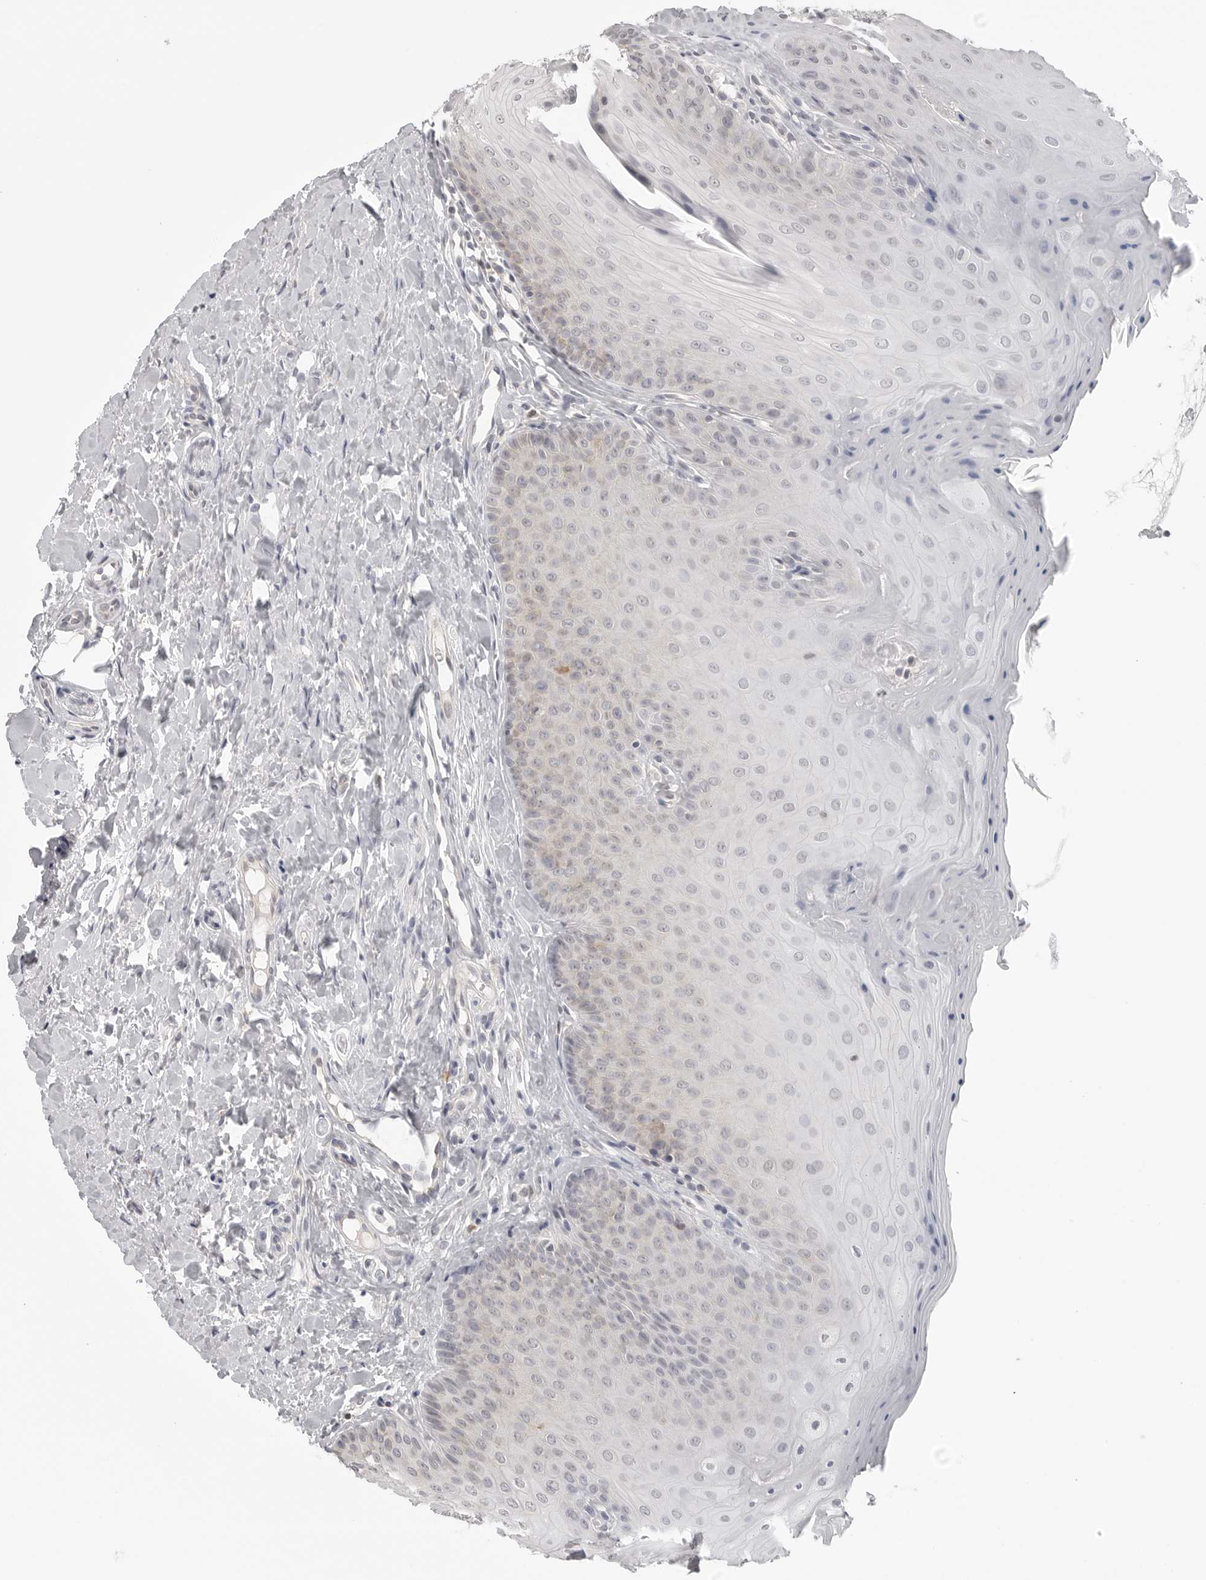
{"staining": {"intensity": "negative", "quantity": "none", "location": "none"}, "tissue": "oral mucosa", "cell_type": "Squamous epithelial cells", "image_type": "normal", "snomed": [{"axis": "morphology", "description": "Normal tissue, NOS"}, {"axis": "topography", "description": "Oral tissue"}], "caption": "Image shows no protein expression in squamous epithelial cells of unremarkable oral mucosa. Nuclei are stained in blue.", "gene": "IFNGR1", "patient": {"sex": "female", "age": 31}}